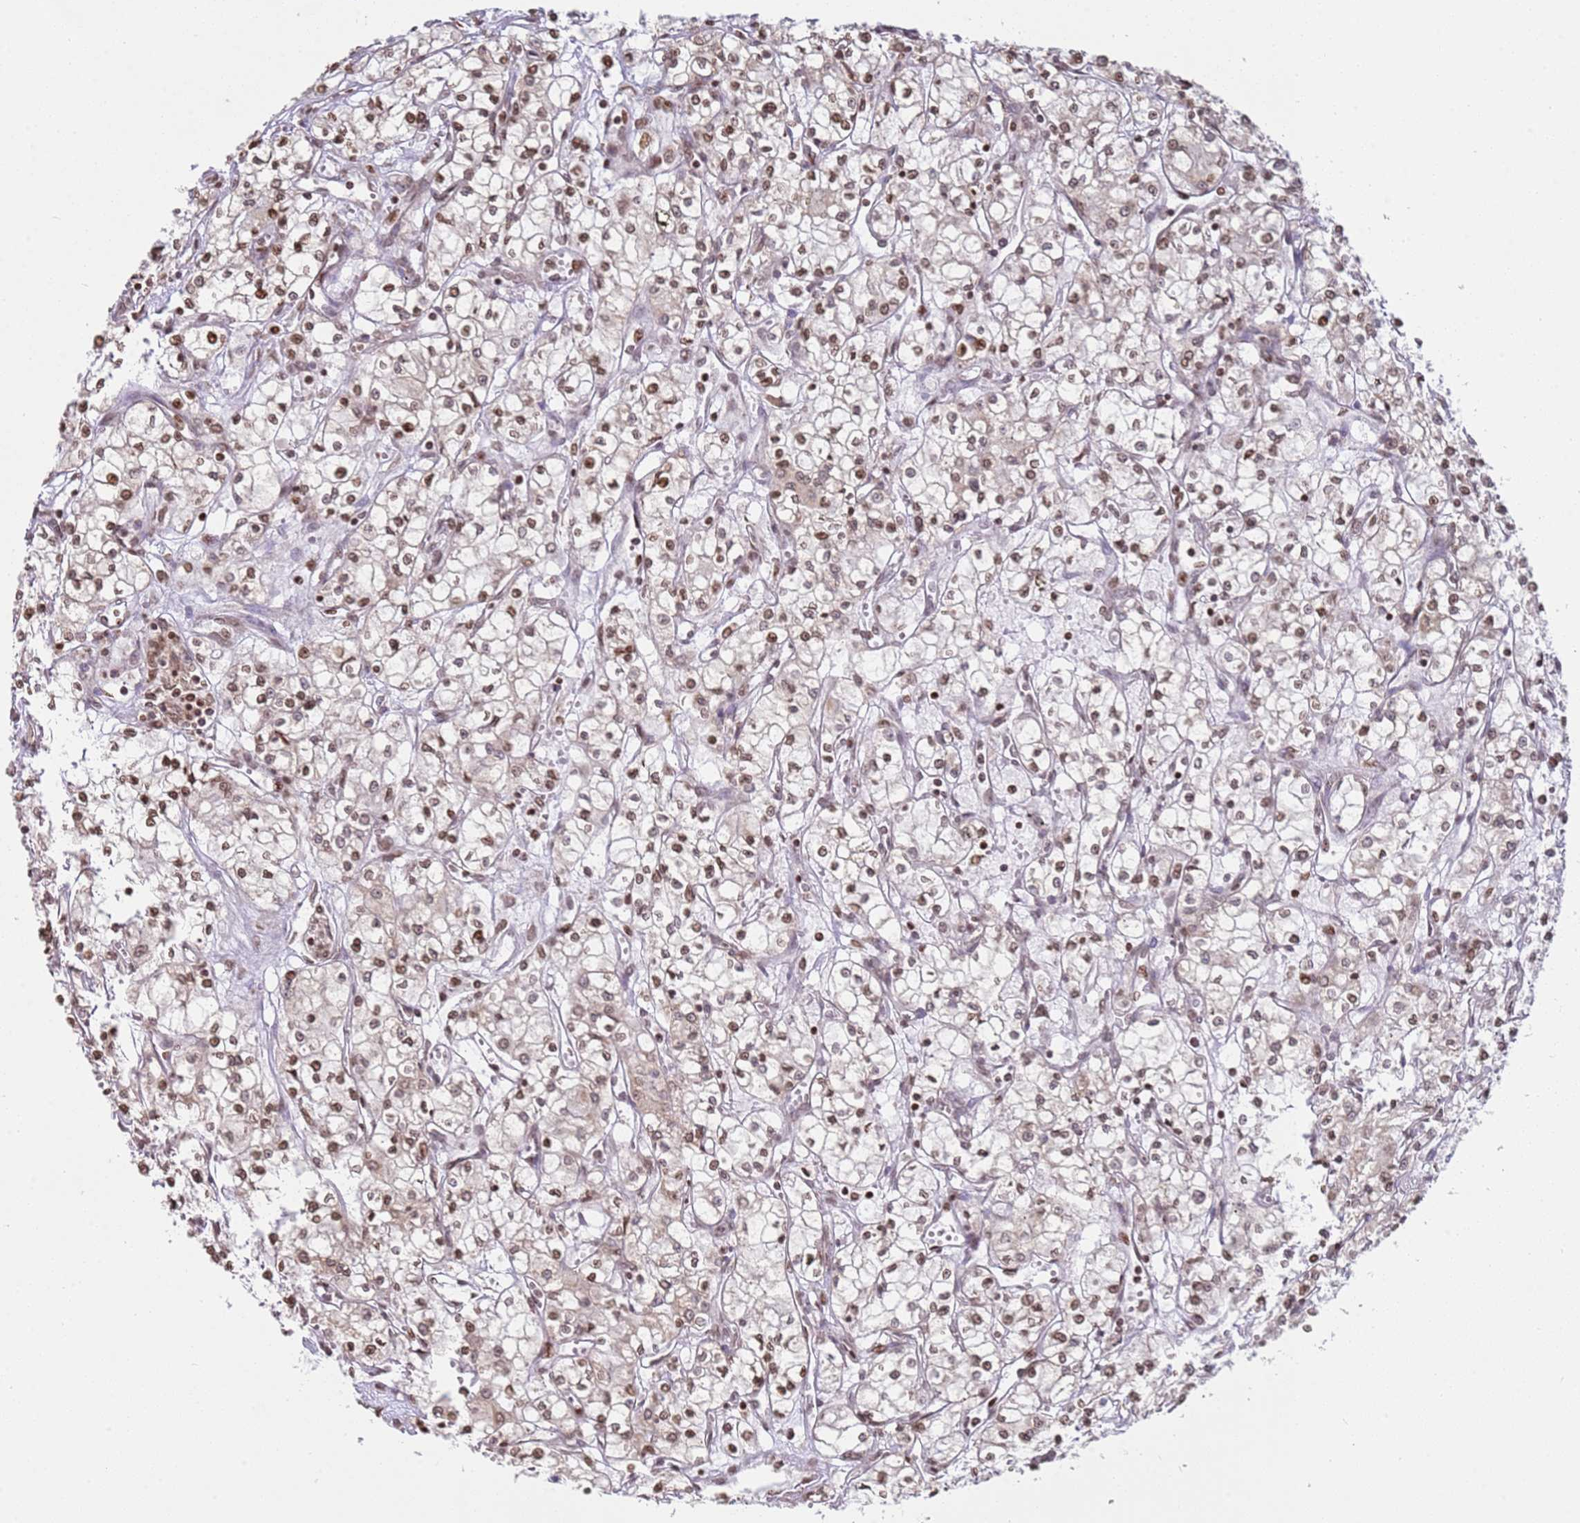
{"staining": {"intensity": "moderate", "quantity": ">75%", "location": "nuclear"}, "tissue": "renal cancer", "cell_type": "Tumor cells", "image_type": "cancer", "snomed": [{"axis": "morphology", "description": "Adenocarcinoma, NOS"}, {"axis": "topography", "description": "Kidney"}], "caption": "A histopathology image of human renal cancer (adenocarcinoma) stained for a protein exhibits moderate nuclear brown staining in tumor cells.", "gene": "SCAF1", "patient": {"sex": "male", "age": 59}}